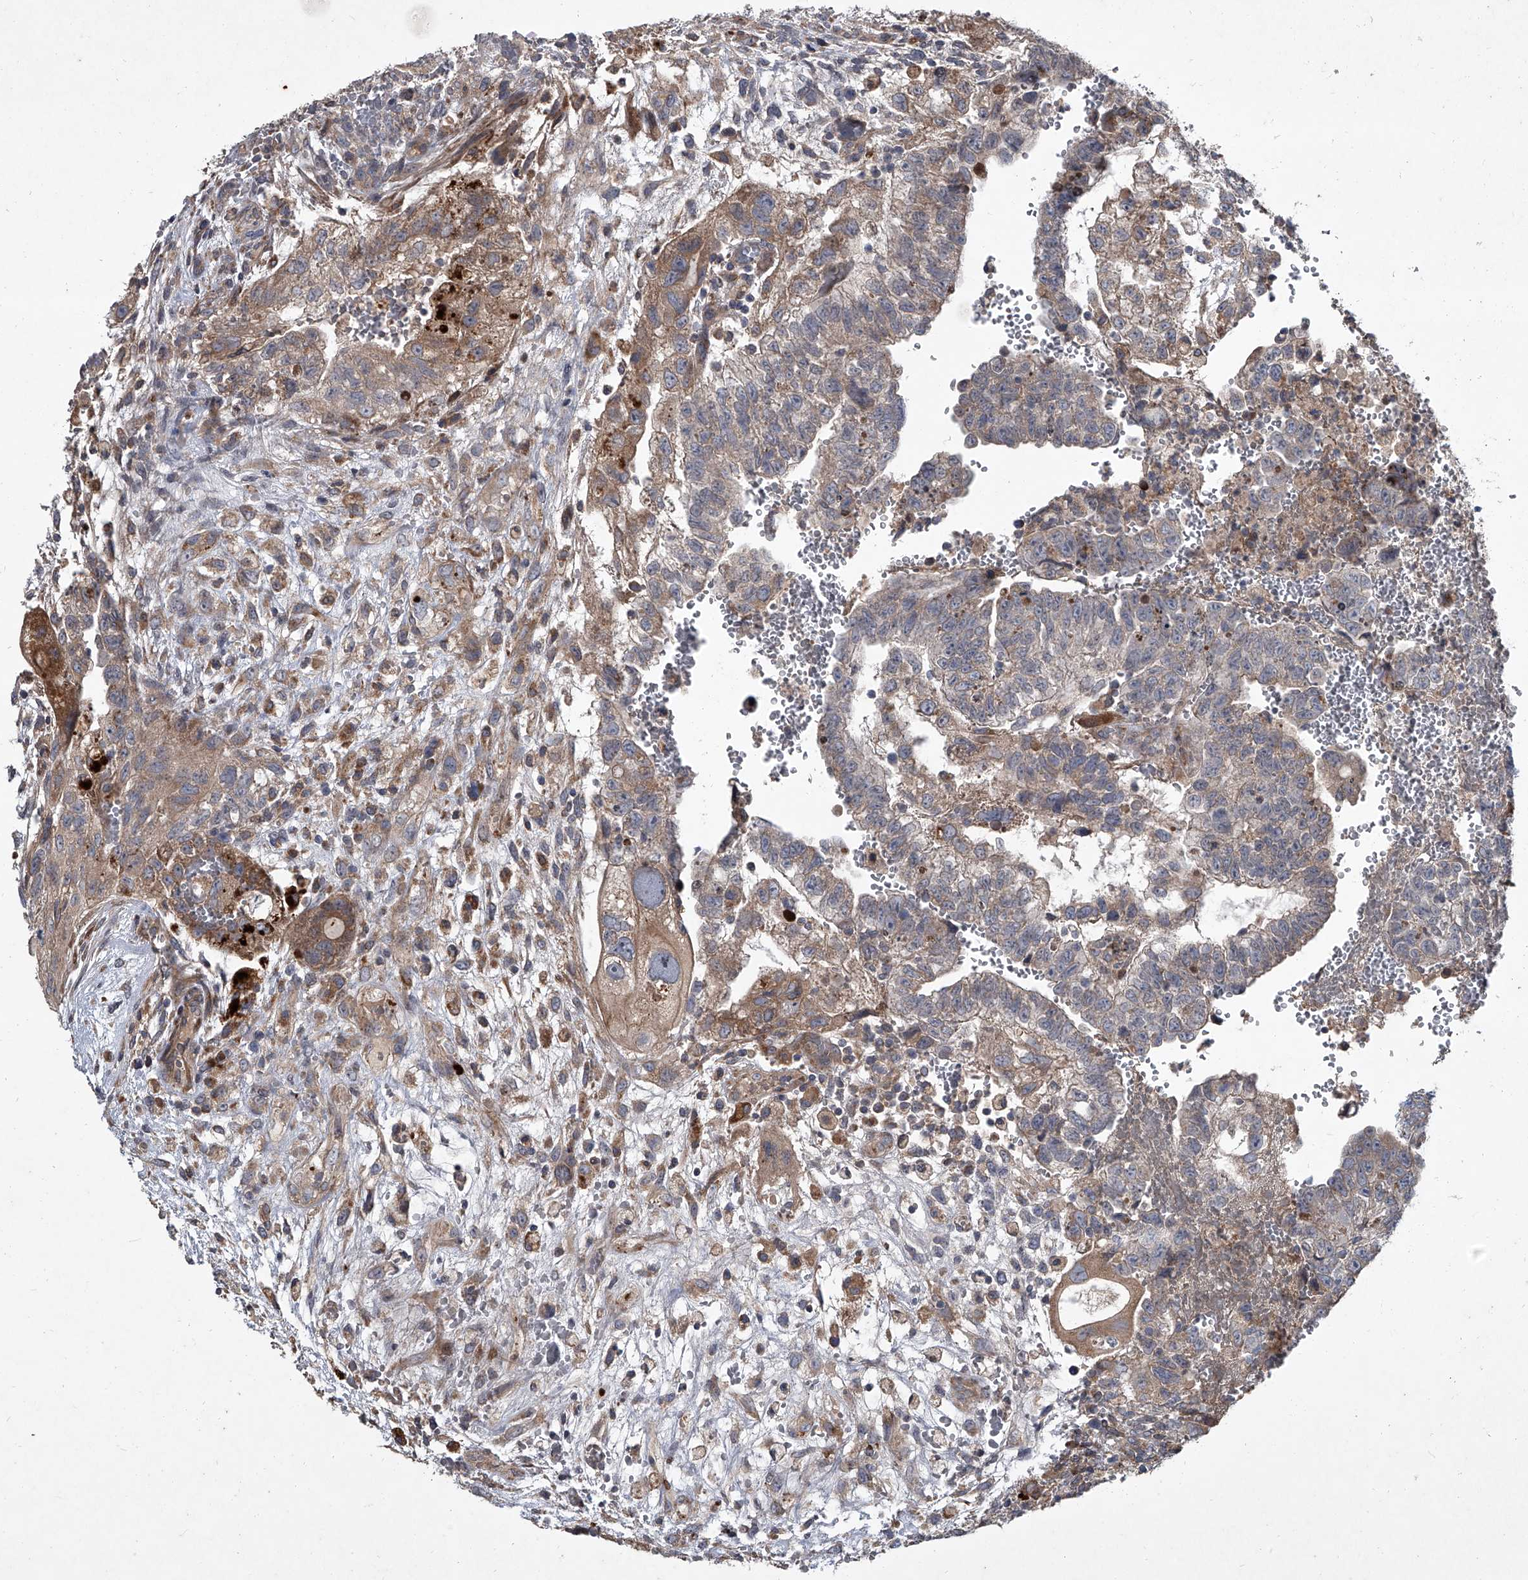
{"staining": {"intensity": "moderate", "quantity": "<25%", "location": "cytoplasmic/membranous"}, "tissue": "testis cancer", "cell_type": "Tumor cells", "image_type": "cancer", "snomed": [{"axis": "morphology", "description": "Carcinoma, Embryonal, NOS"}, {"axis": "topography", "description": "Testis"}], "caption": "This is an image of immunohistochemistry (IHC) staining of testis cancer, which shows moderate staining in the cytoplasmic/membranous of tumor cells.", "gene": "EVA1C", "patient": {"sex": "male", "age": 37}}